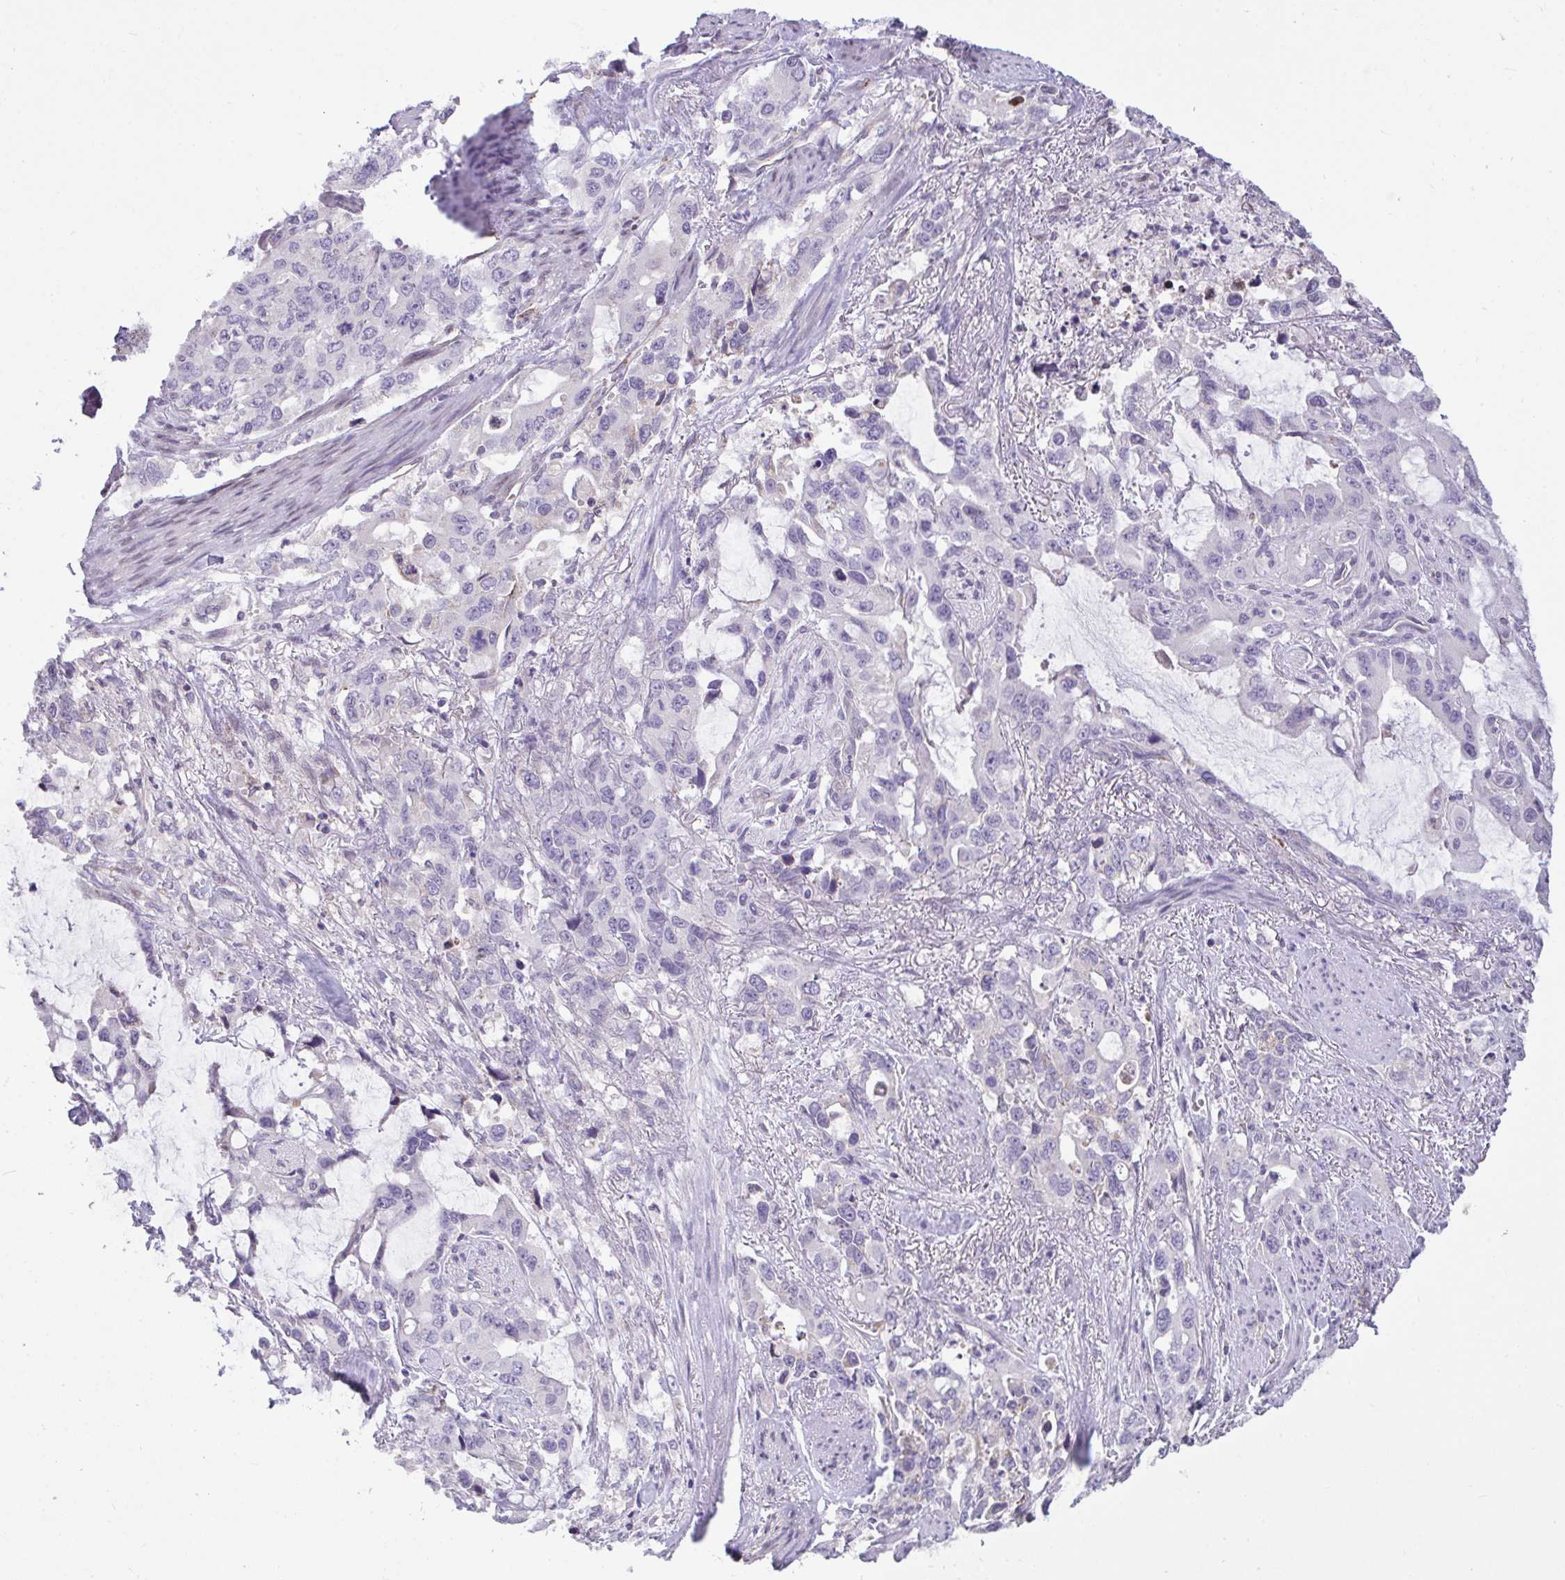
{"staining": {"intensity": "negative", "quantity": "none", "location": "none"}, "tissue": "stomach cancer", "cell_type": "Tumor cells", "image_type": "cancer", "snomed": [{"axis": "morphology", "description": "Adenocarcinoma, NOS"}, {"axis": "topography", "description": "Stomach, upper"}], "caption": "DAB (3,3'-diaminobenzidine) immunohistochemical staining of human adenocarcinoma (stomach) demonstrates no significant staining in tumor cells. (Stains: DAB (3,3'-diaminobenzidine) immunohistochemistry with hematoxylin counter stain, Microscopy: brightfield microscopy at high magnification).", "gene": "SEMA6B", "patient": {"sex": "male", "age": 85}}